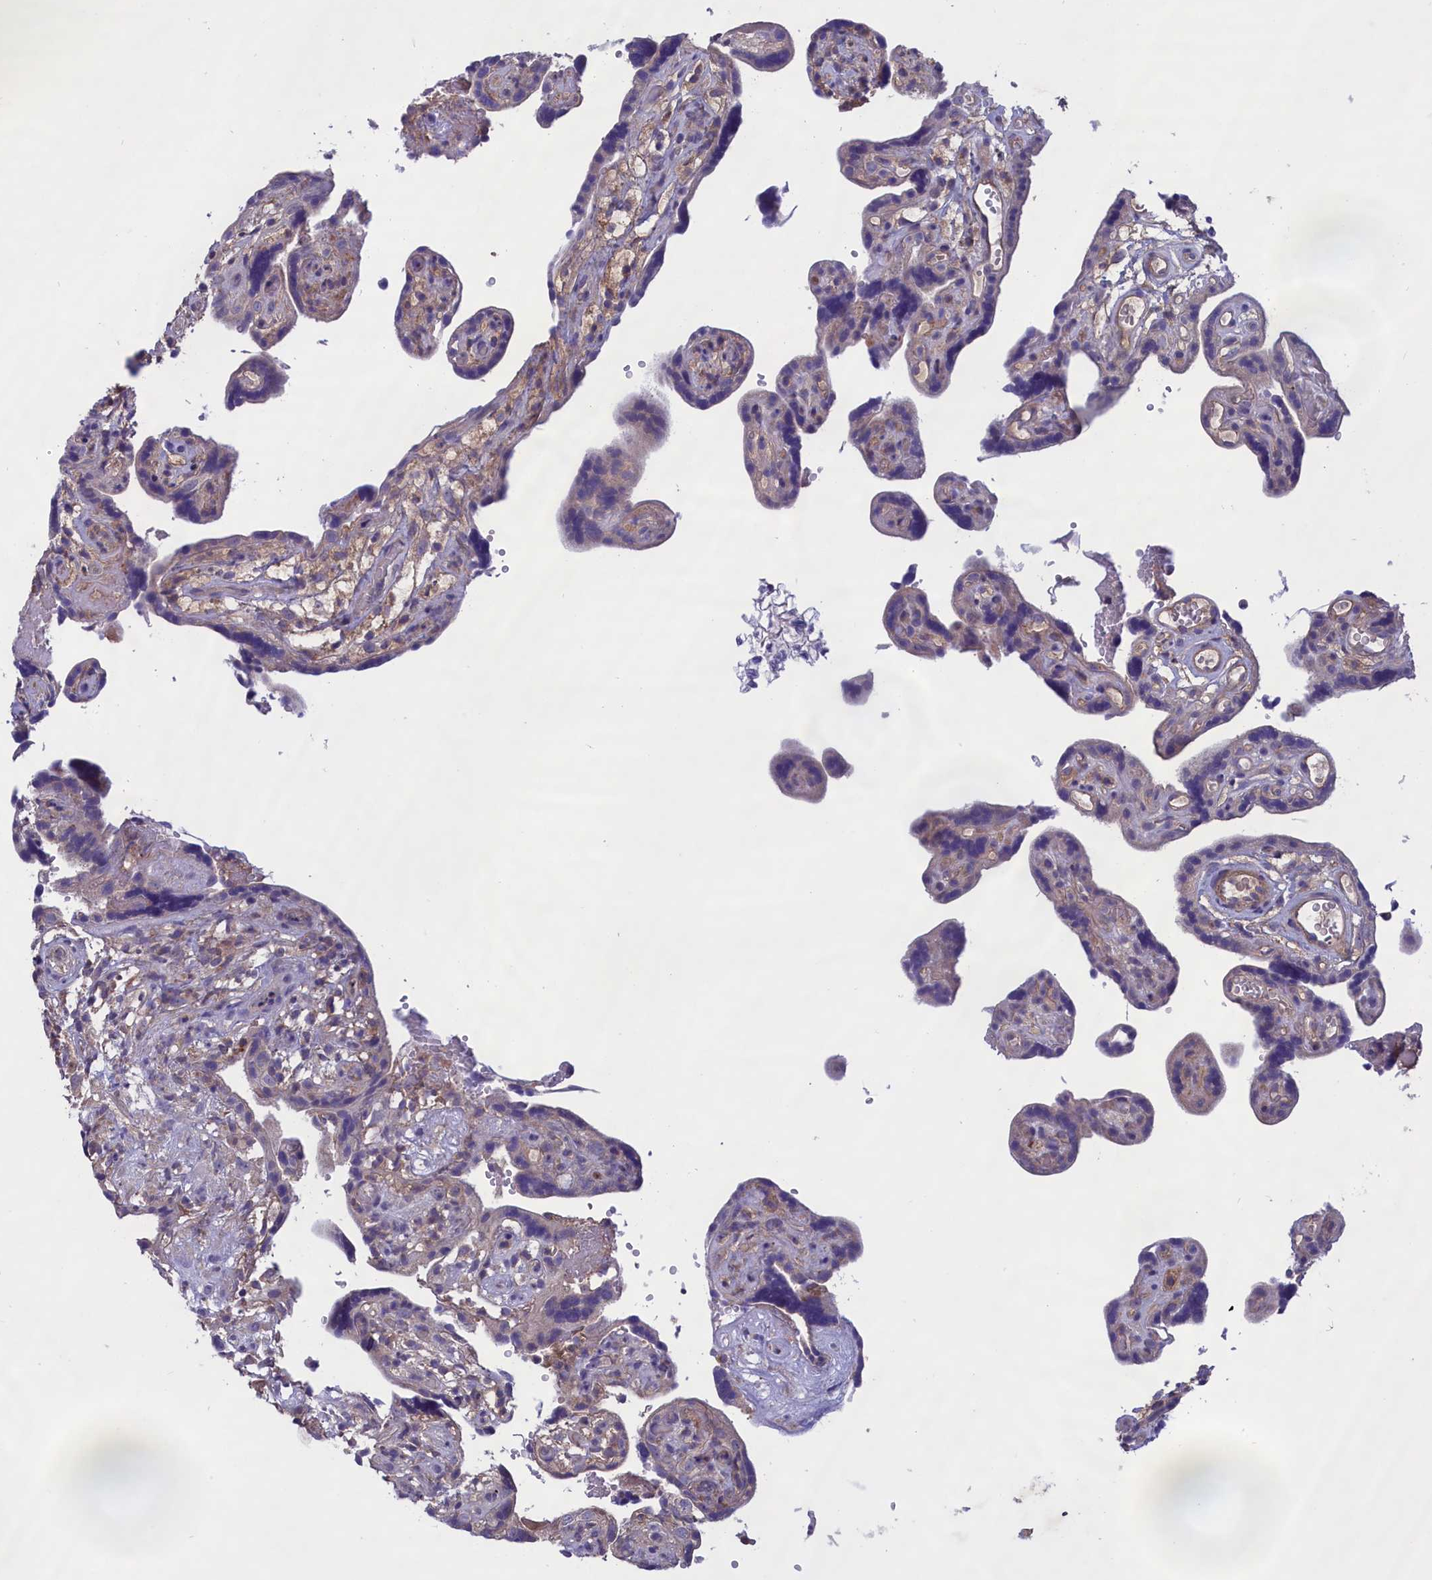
{"staining": {"intensity": "weak", "quantity": "25%-75%", "location": "cytoplasmic/membranous"}, "tissue": "placenta", "cell_type": "Decidual cells", "image_type": "normal", "snomed": [{"axis": "morphology", "description": "Normal tissue, NOS"}, {"axis": "topography", "description": "Placenta"}], "caption": "An image of human placenta stained for a protein demonstrates weak cytoplasmic/membranous brown staining in decidual cells.", "gene": "AMDHD2", "patient": {"sex": "female", "age": 30}}